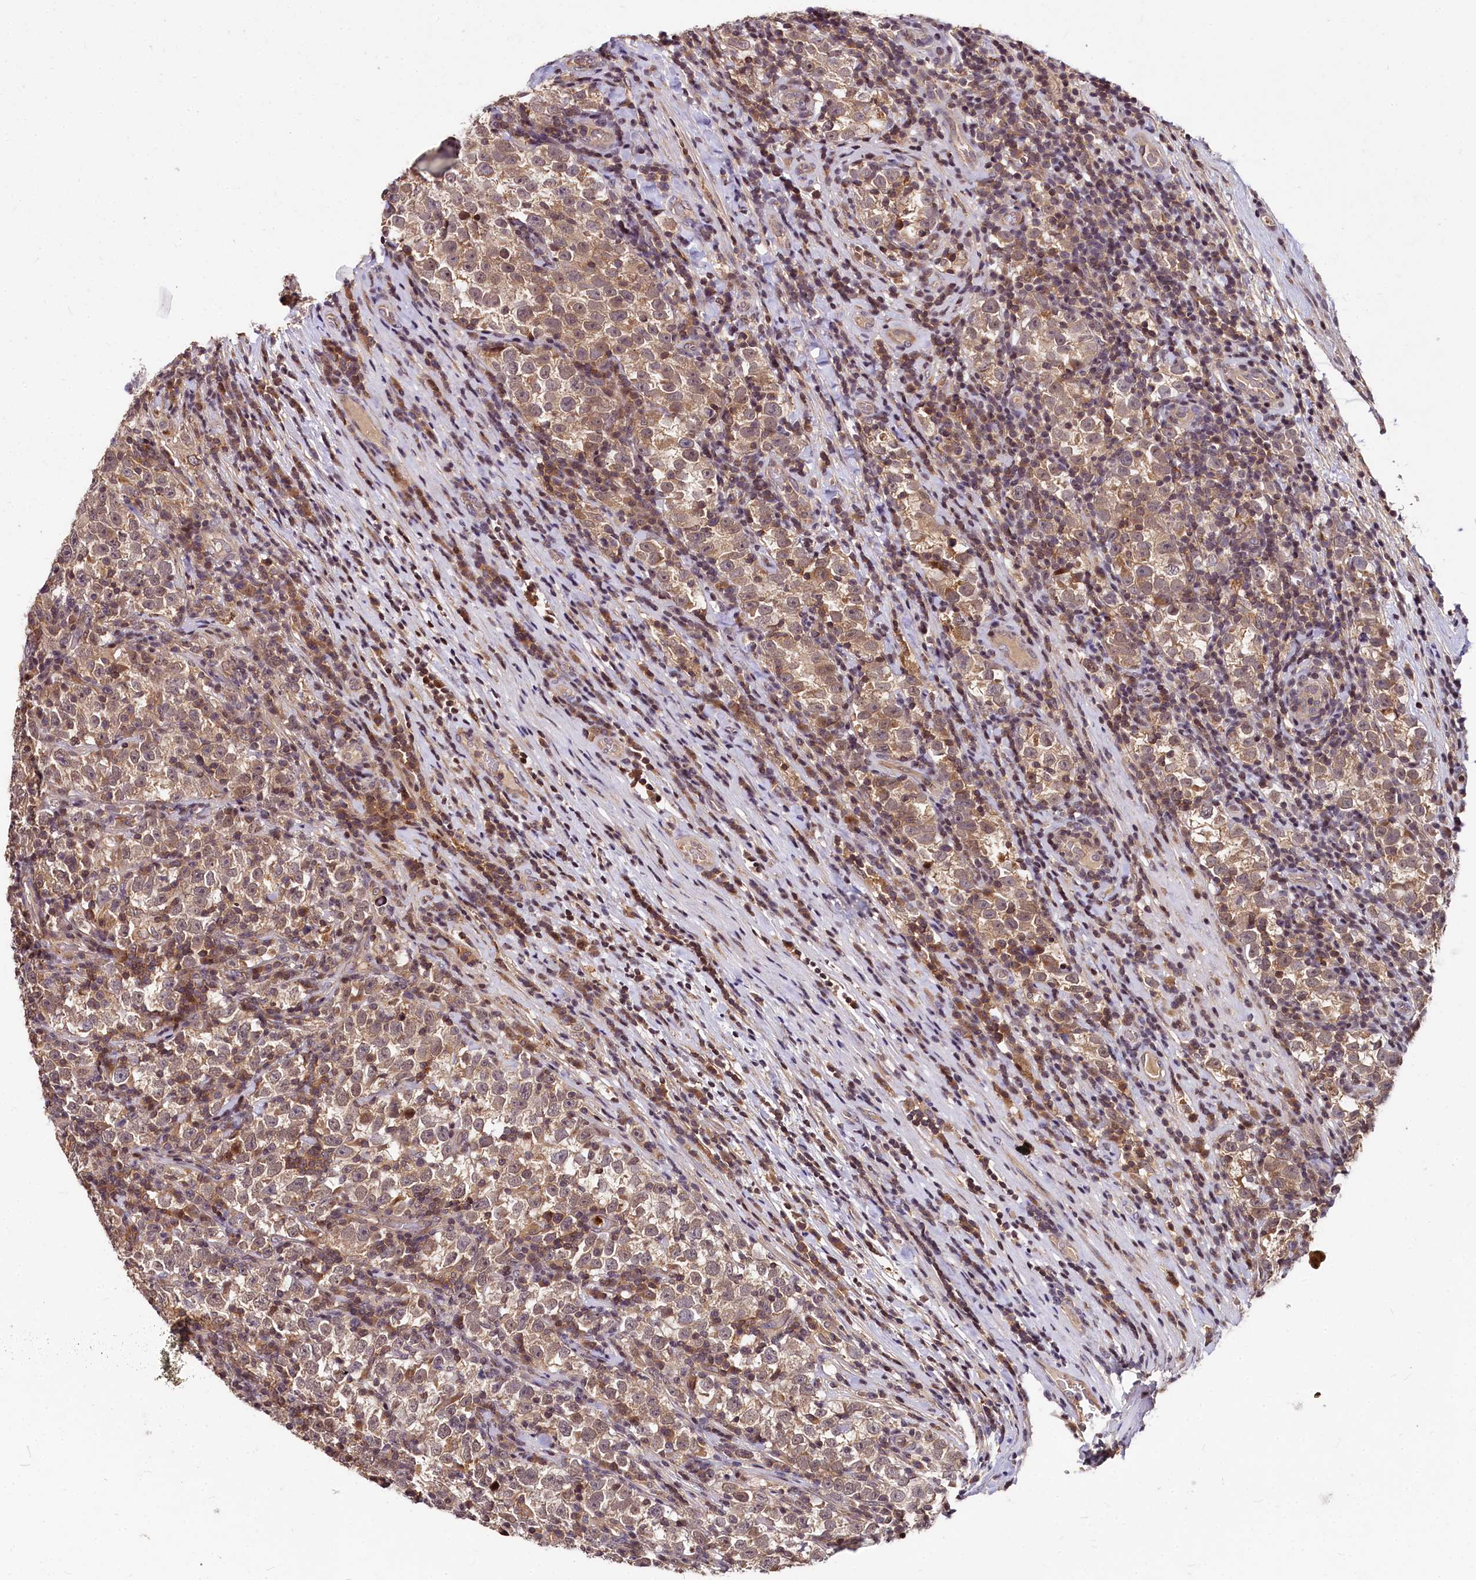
{"staining": {"intensity": "weak", "quantity": "25%-75%", "location": "cytoplasmic/membranous"}, "tissue": "testis cancer", "cell_type": "Tumor cells", "image_type": "cancer", "snomed": [{"axis": "morphology", "description": "Normal tissue, NOS"}, {"axis": "morphology", "description": "Seminoma, NOS"}, {"axis": "topography", "description": "Testis"}], "caption": "DAB (3,3'-diaminobenzidine) immunohistochemical staining of human testis seminoma displays weak cytoplasmic/membranous protein positivity in about 25%-75% of tumor cells.", "gene": "ATG101", "patient": {"sex": "male", "age": 43}}